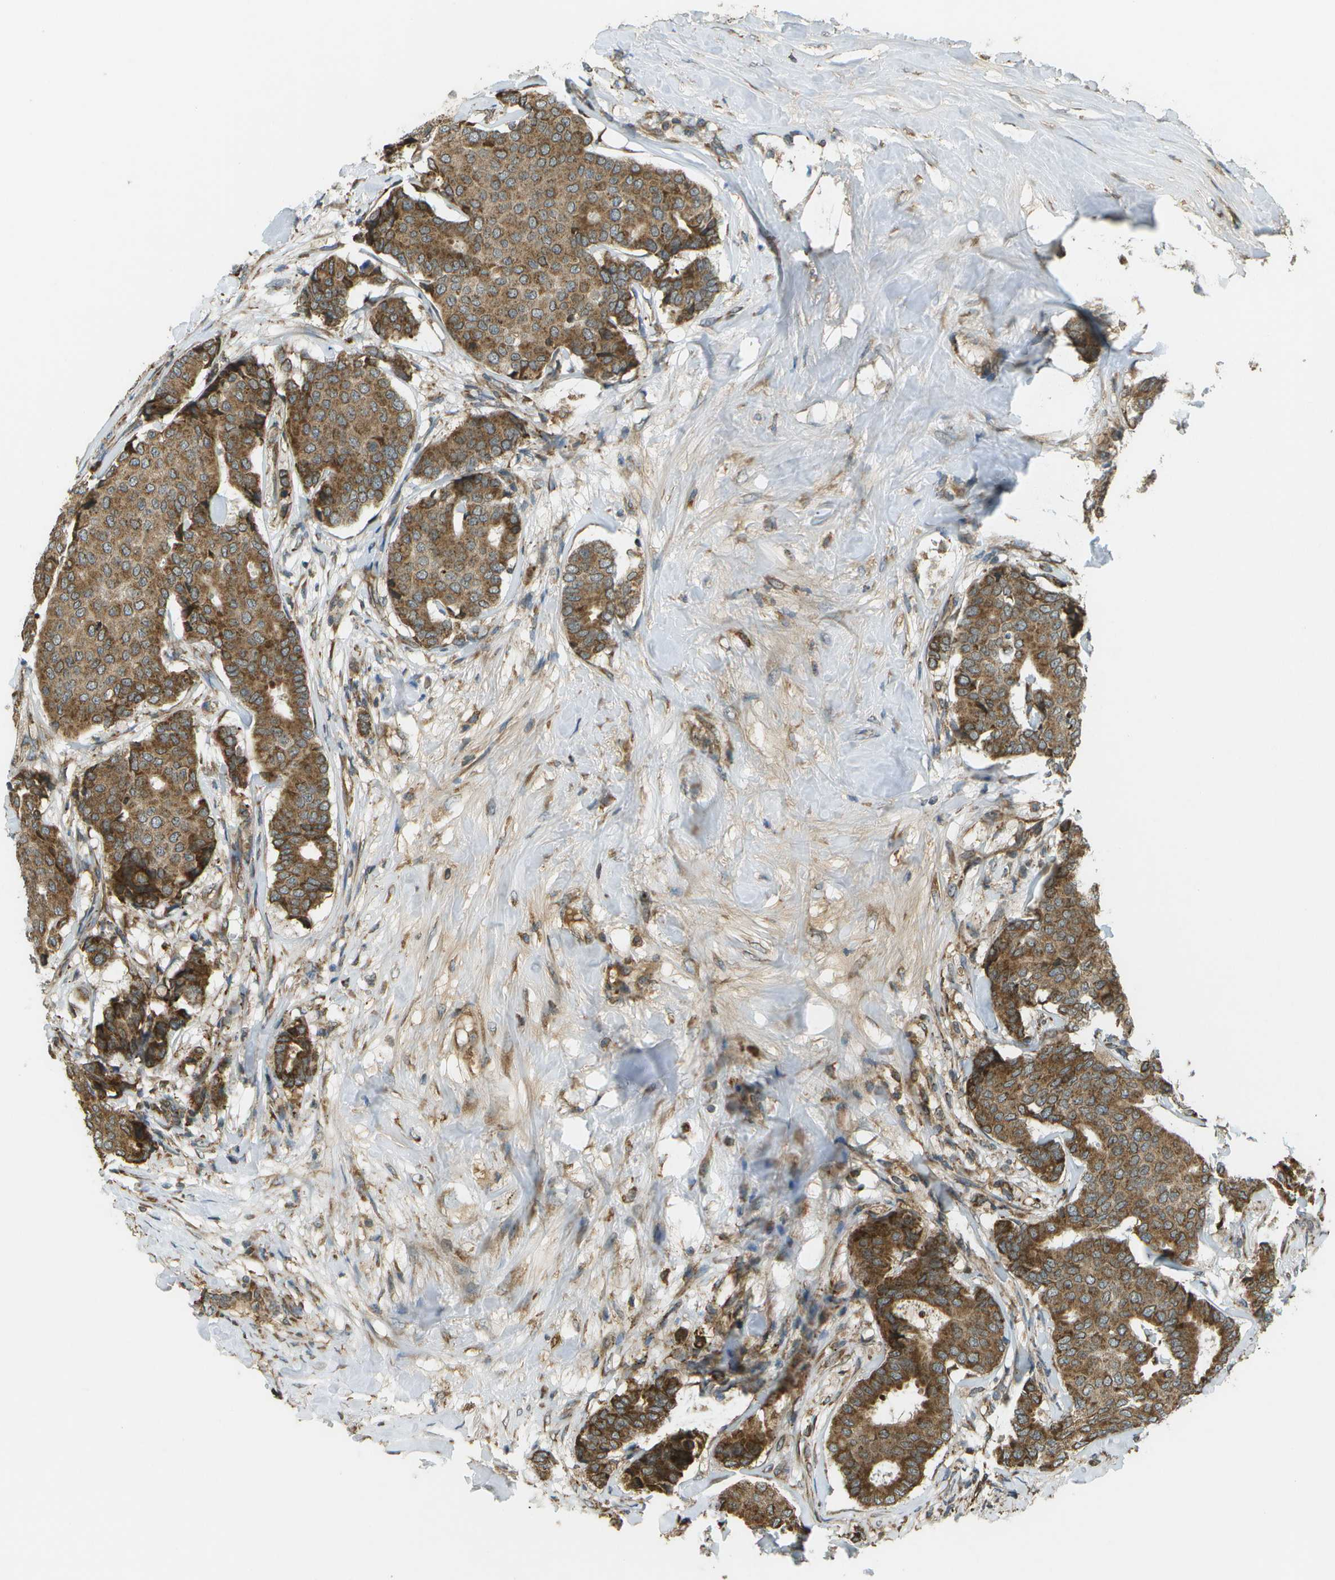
{"staining": {"intensity": "moderate", "quantity": ">75%", "location": "cytoplasmic/membranous"}, "tissue": "breast cancer", "cell_type": "Tumor cells", "image_type": "cancer", "snomed": [{"axis": "morphology", "description": "Duct carcinoma"}, {"axis": "topography", "description": "Breast"}], "caption": "Immunohistochemistry (IHC) of human infiltrating ductal carcinoma (breast) displays medium levels of moderate cytoplasmic/membranous expression in about >75% of tumor cells.", "gene": "USP30", "patient": {"sex": "female", "age": 75}}